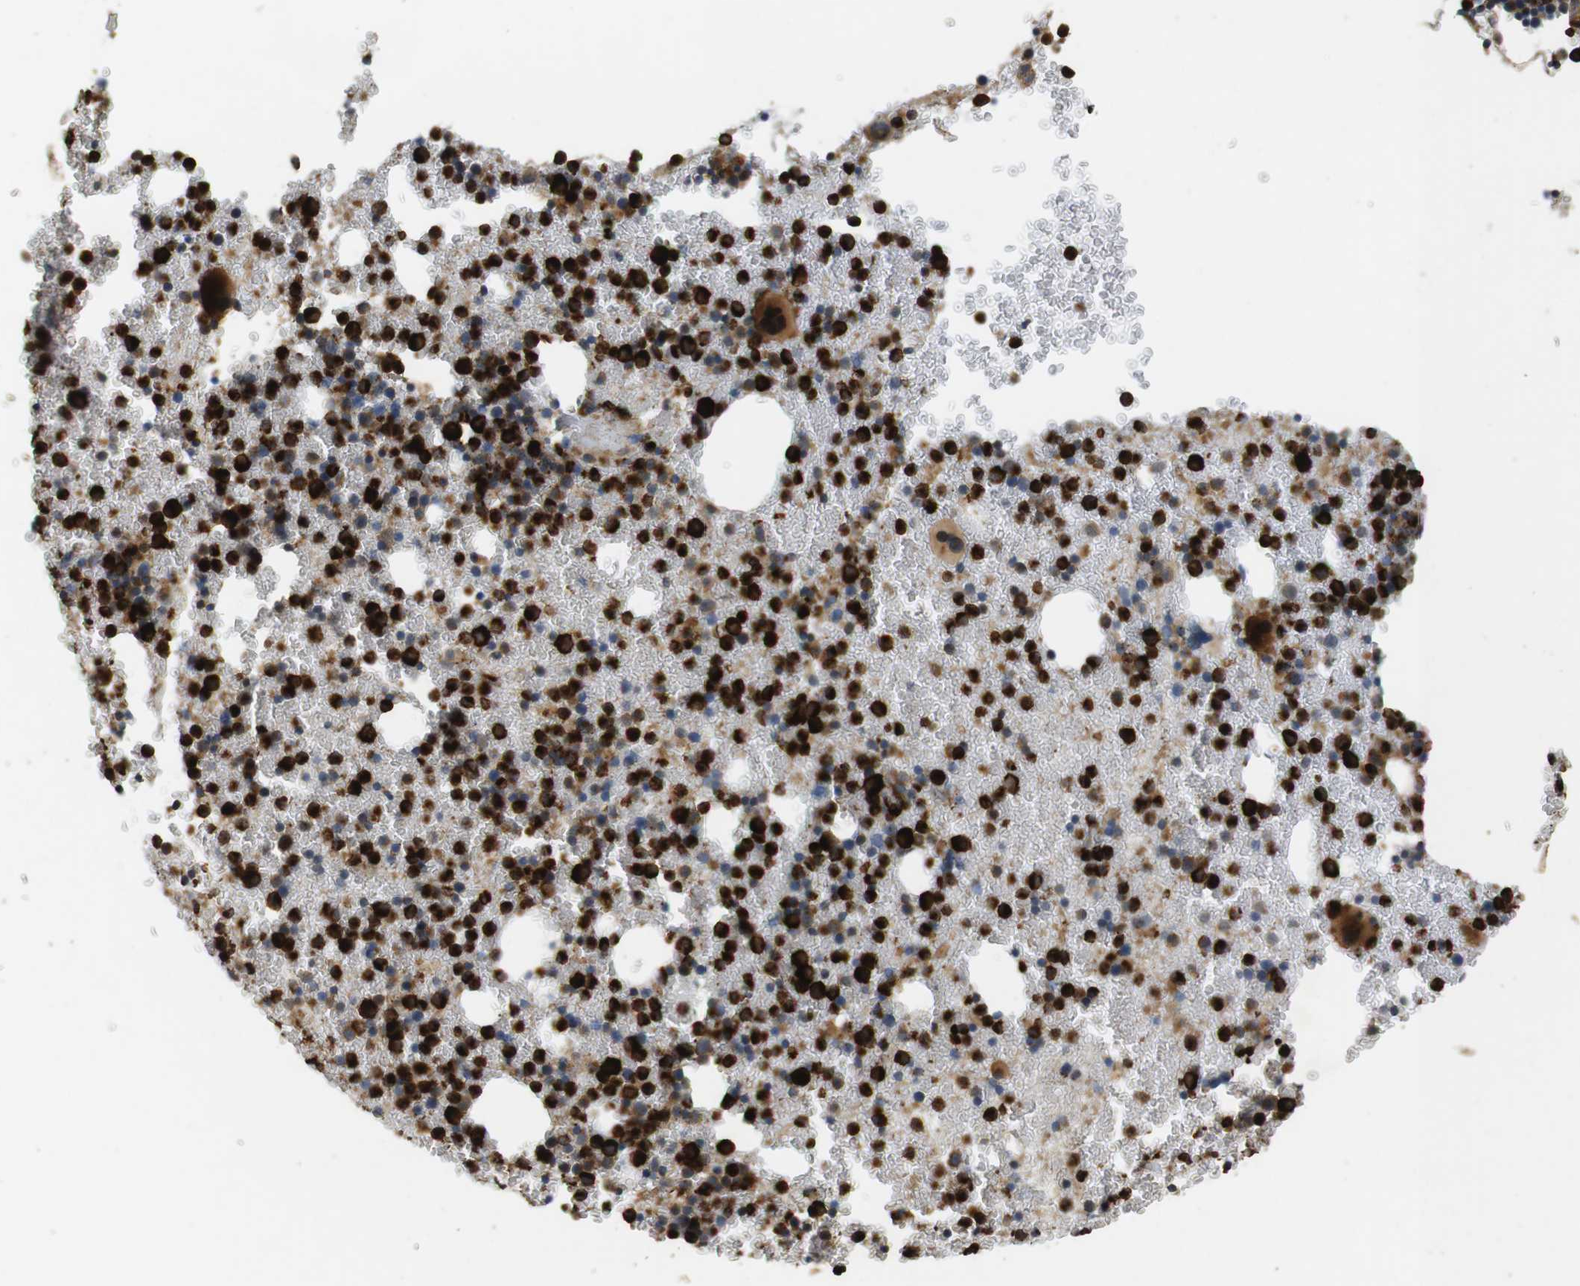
{"staining": {"intensity": "strong", "quantity": ">75%", "location": "cytoplasmic/membranous,nuclear"}, "tissue": "bone marrow", "cell_type": "Hematopoietic cells", "image_type": "normal", "snomed": [{"axis": "morphology", "description": "Normal tissue, NOS"}, {"axis": "morphology", "description": "Inflammation, NOS"}, {"axis": "topography", "description": "Bone marrow"}], "caption": "IHC (DAB (3,3'-diaminobenzidine)) staining of unremarkable bone marrow reveals strong cytoplasmic/membranous,nuclear protein expression in approximately >75% of hematopoietic cells. The staining is performed using DAB (3,3'-diaminobenzidine) brown chromogen to label protein expression. The nuclei are counter-stained blue using hematoxylin.", "gene": "TMX3", "patient": {"sex": "female", "age": 17}}